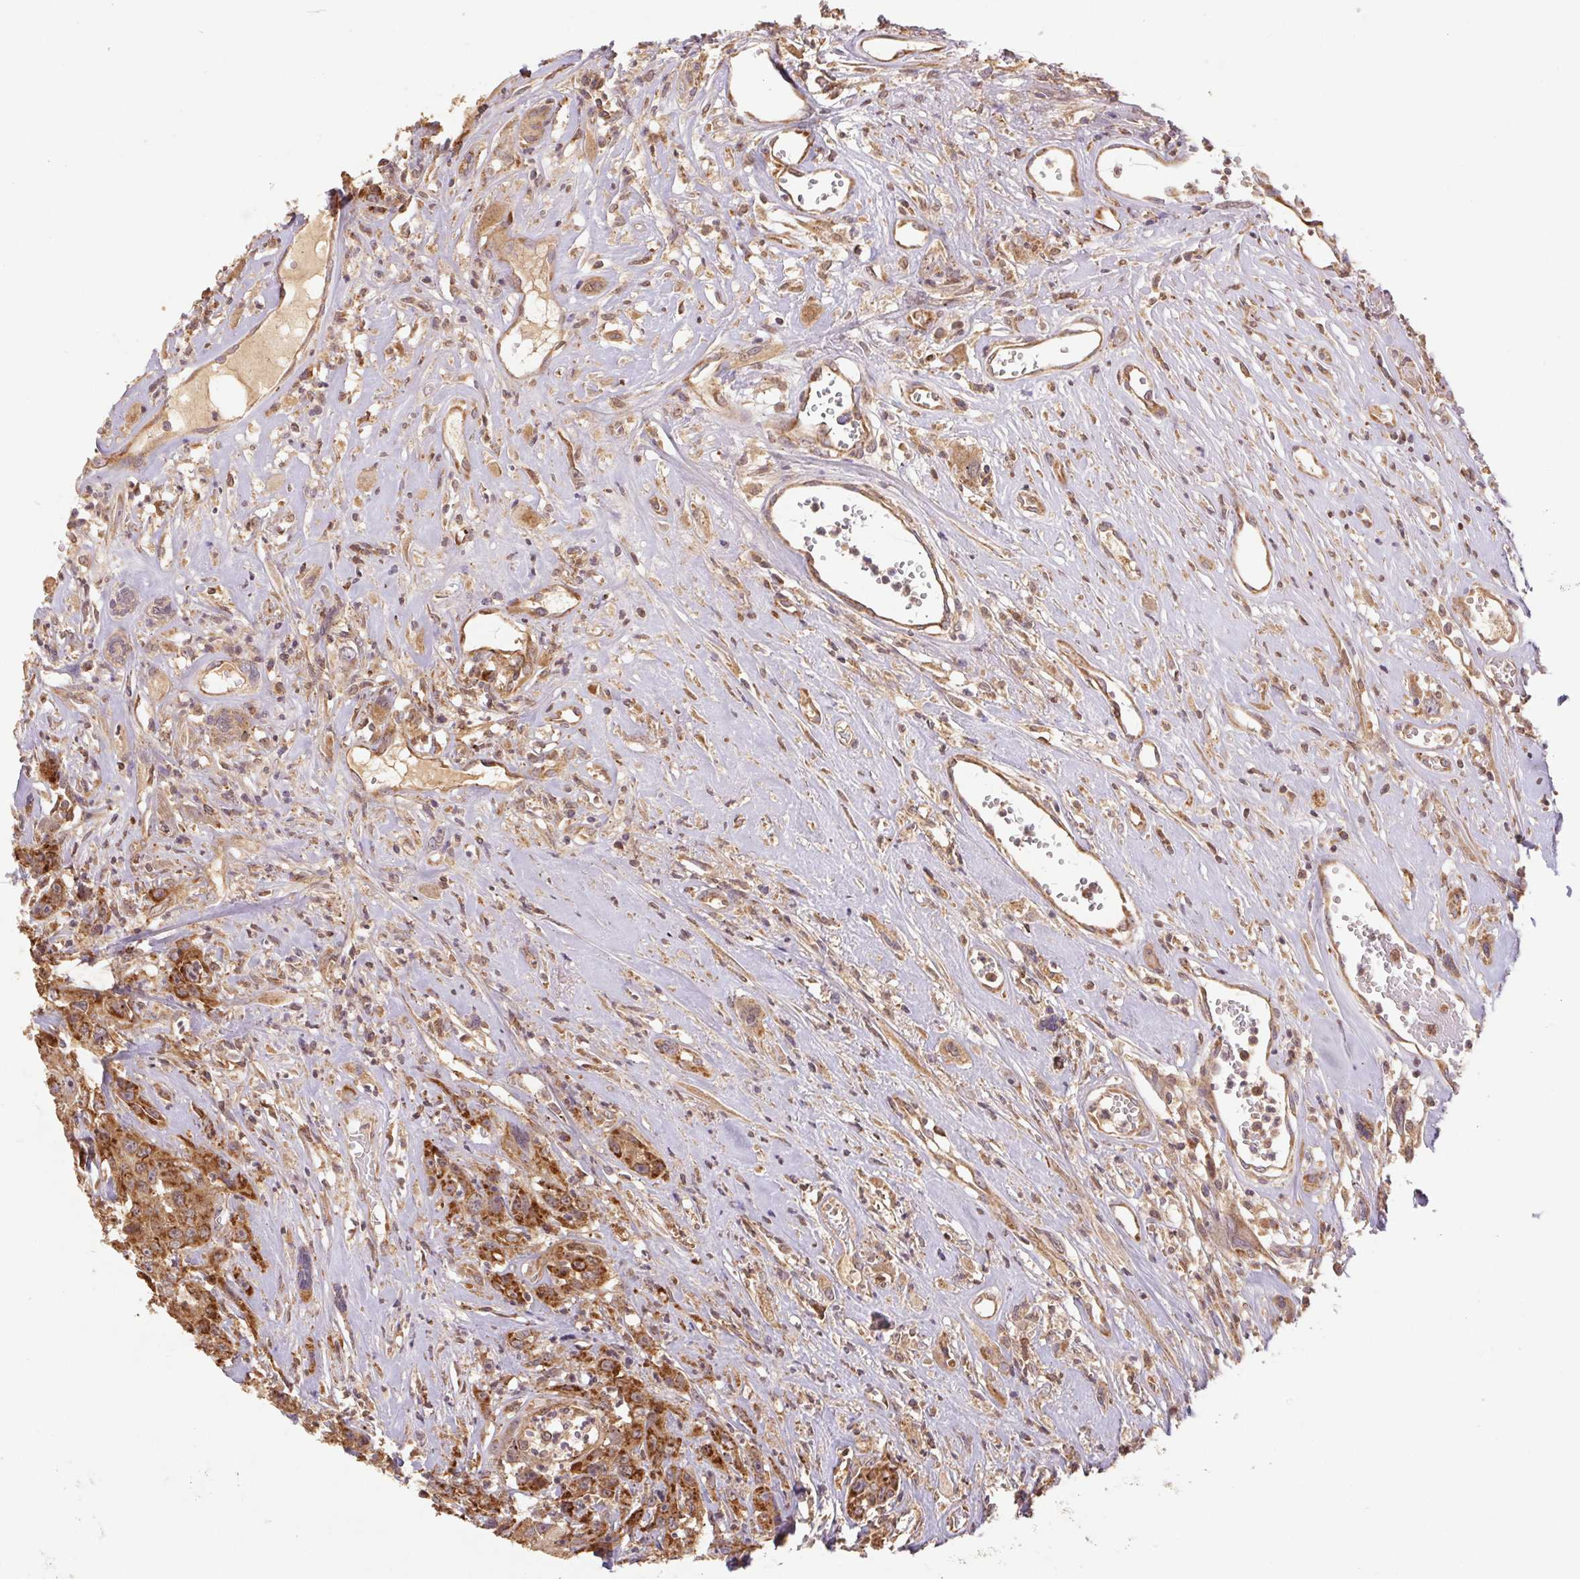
{"staining": {"intensity": "strong", "quantity": "25%-75%", "location": "cytoplasmic/membranous"}, "tissue": "head and neck cancer", "cell_type": "Tumor cells", "image_type": "cancer", "snomed": [{"axis": "morphology", "description": "Squamous cell carcinoma, NOS"}, {"axis": "topography", "description": "Head-Neck"}], "caption": "Head and neck squamous cell carcinoma tissue shows strong cytoplasmic/membranous expression in approximately 25%-75% of tumor cells The protein of interest is stained brown, and the nuclei are stained in blue (DAB IHC with brightfield microscopy, high magnification).", "gene": "MTHFD1", "patient": {"sex": "male", "age": 57}}